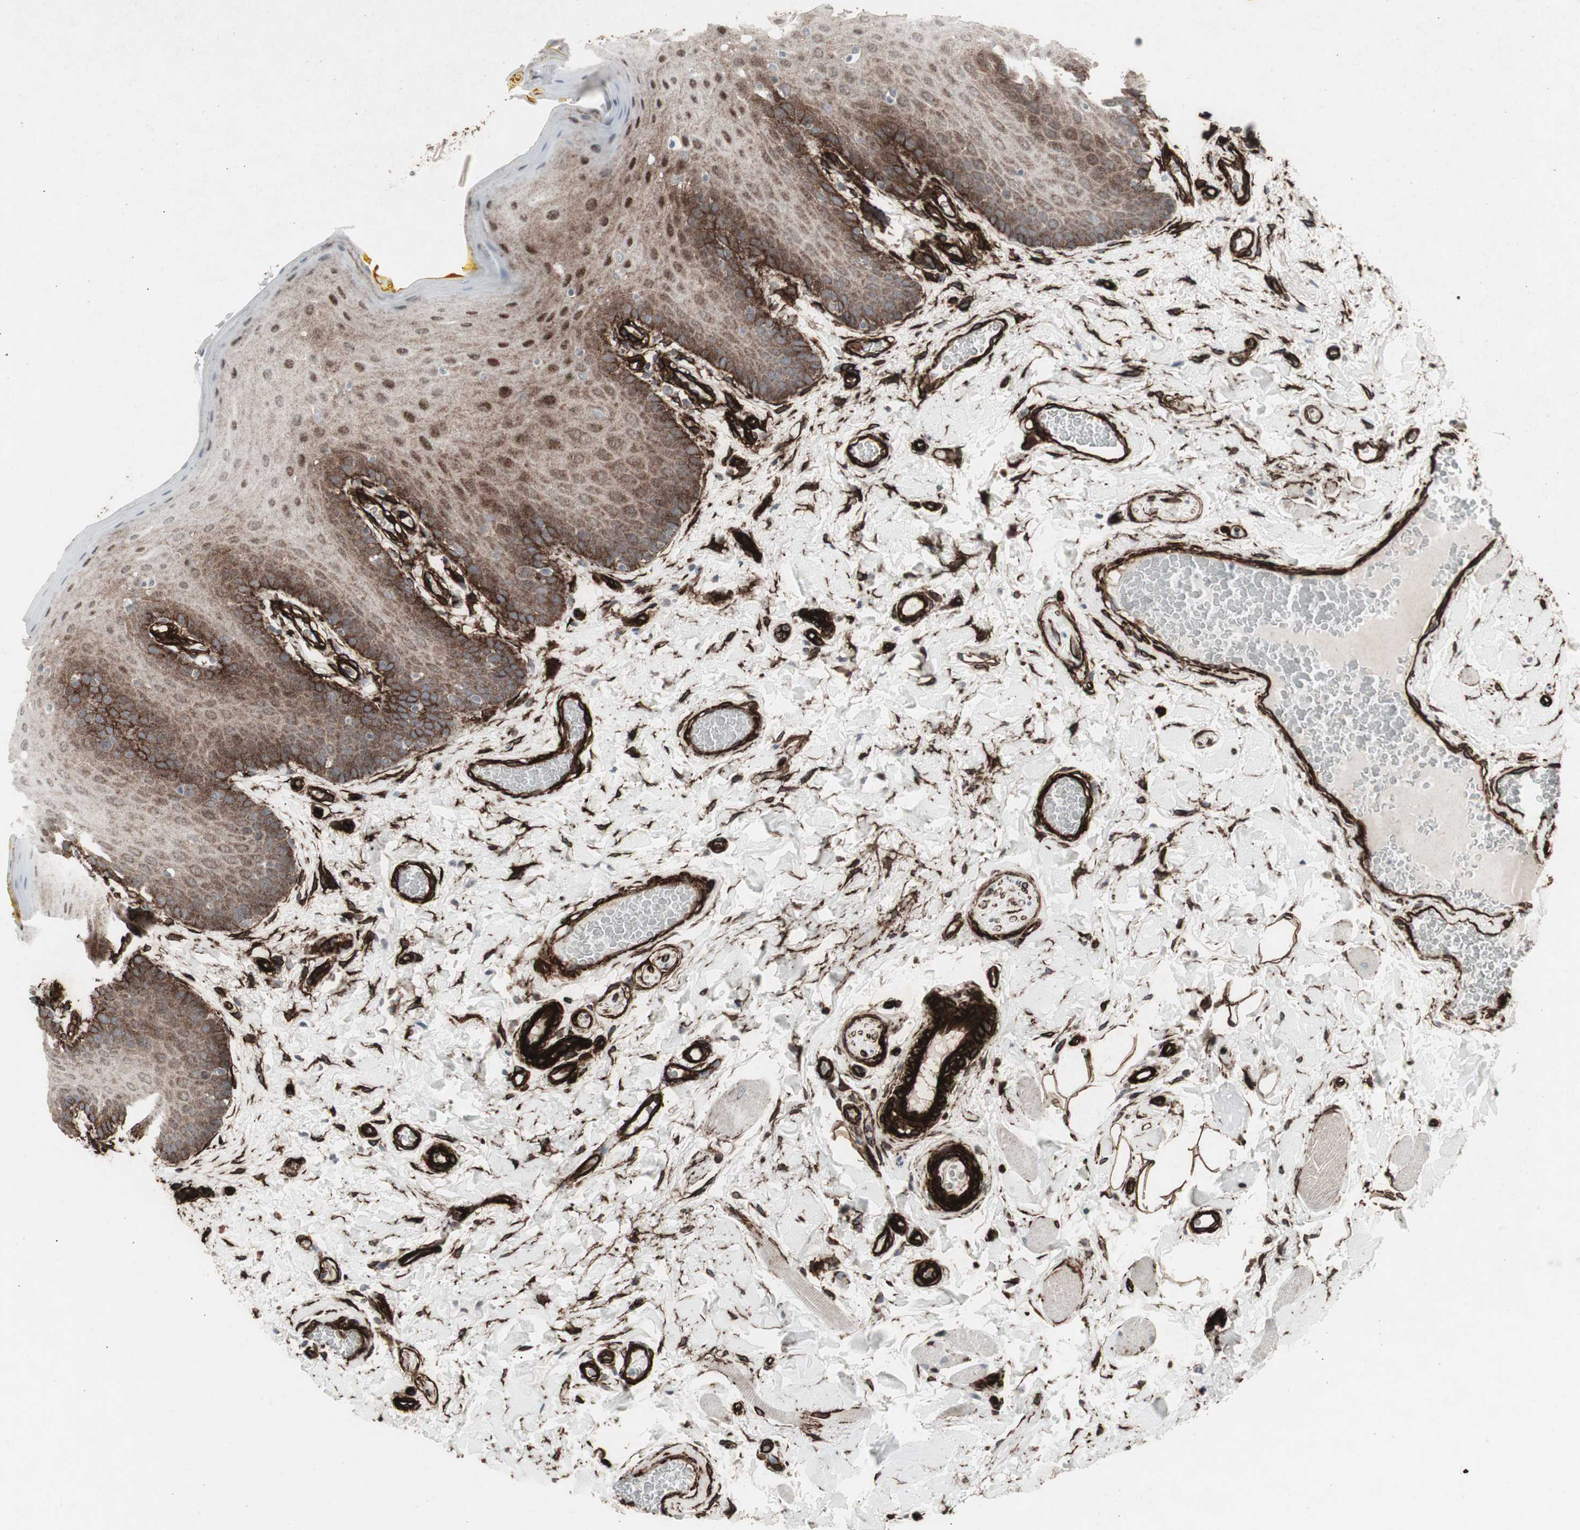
{"staining": {"intensity": "moderate", "quantity": "25%-75%", "location": "cytoplasmic/membranous,nuclear"}, "tissue": "oral mucosa", "cell_type": "Squamous epithelial cells", "image_type": "normal", "snomed": [{"axis": "morphology", "description": "Normal tissue, NOS"}, {"axis": "topography", "description": "Oral tissue"}], "caption": "This photomicrograph displays immunohistochemistry (IHC) staining of unremarkable human oral mucosa, with medium moderate cytoplasmic/membranous,nuclear expression in approximately 25%-75% of squamous epithelial cells.", "gene": "PDGFA", "patient": {"sex": "male", "age": 54}}